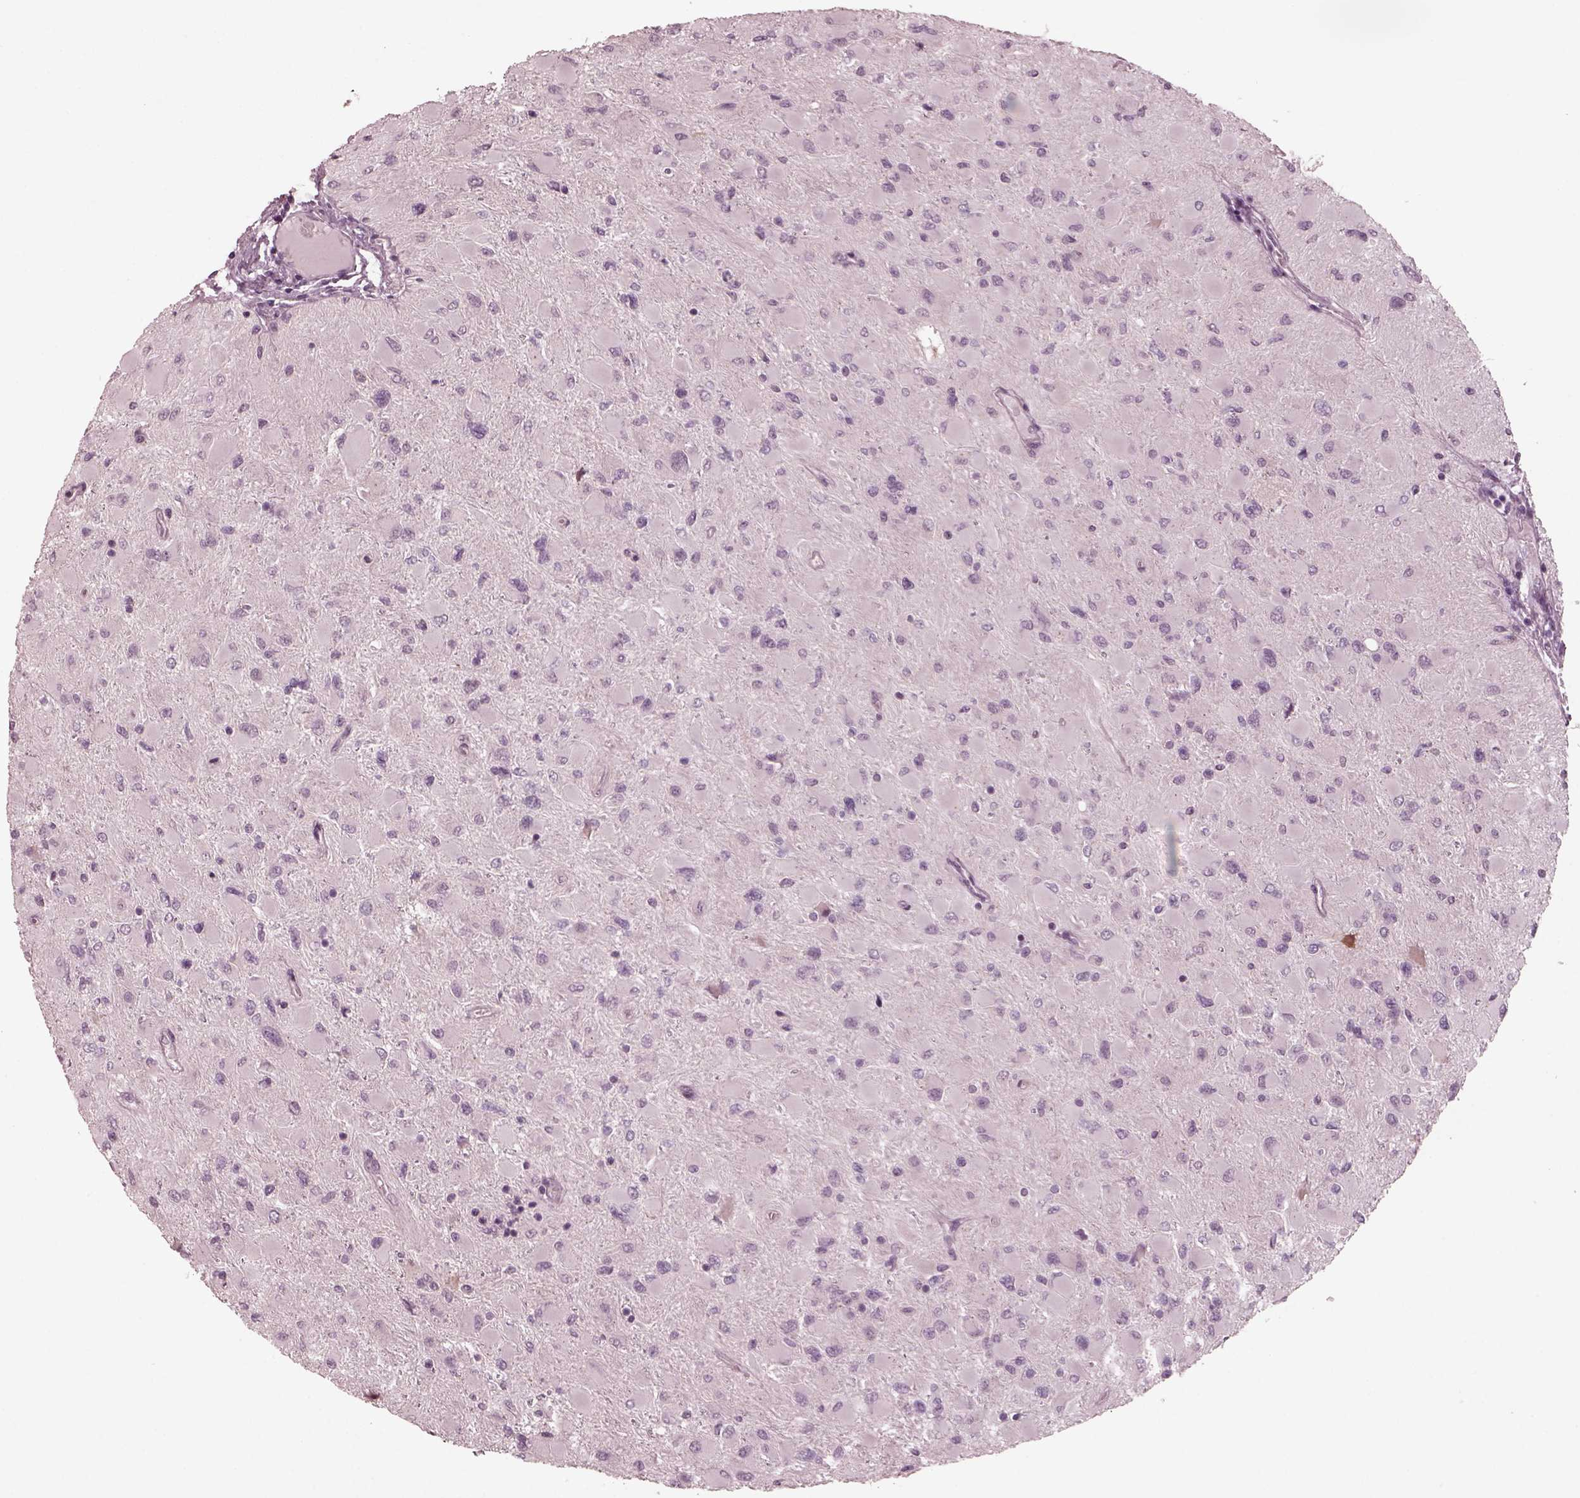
{"staining": {"intensity": "negative", "quantity": "none", "location": "none"}, "tissue": "glioma", "cell_type": "Tumor cells", "image_type": "cancer", "snomed": [{"axis": "morphology", "description": "Glioma, malignant, High grade"}, {"axis": "topography", "description": "Cerebral cortex"}], "caption": "This image is of glioma stained with IHC to label a protein in brown with the nuclei are counter-stained blue. There is no staining in tumor cells. (Immunohistochemistry (ihc), brightfield microscopy, high magnification).", "gene": "SAXO1", "patient": {"sex": "female", "age": 36}}